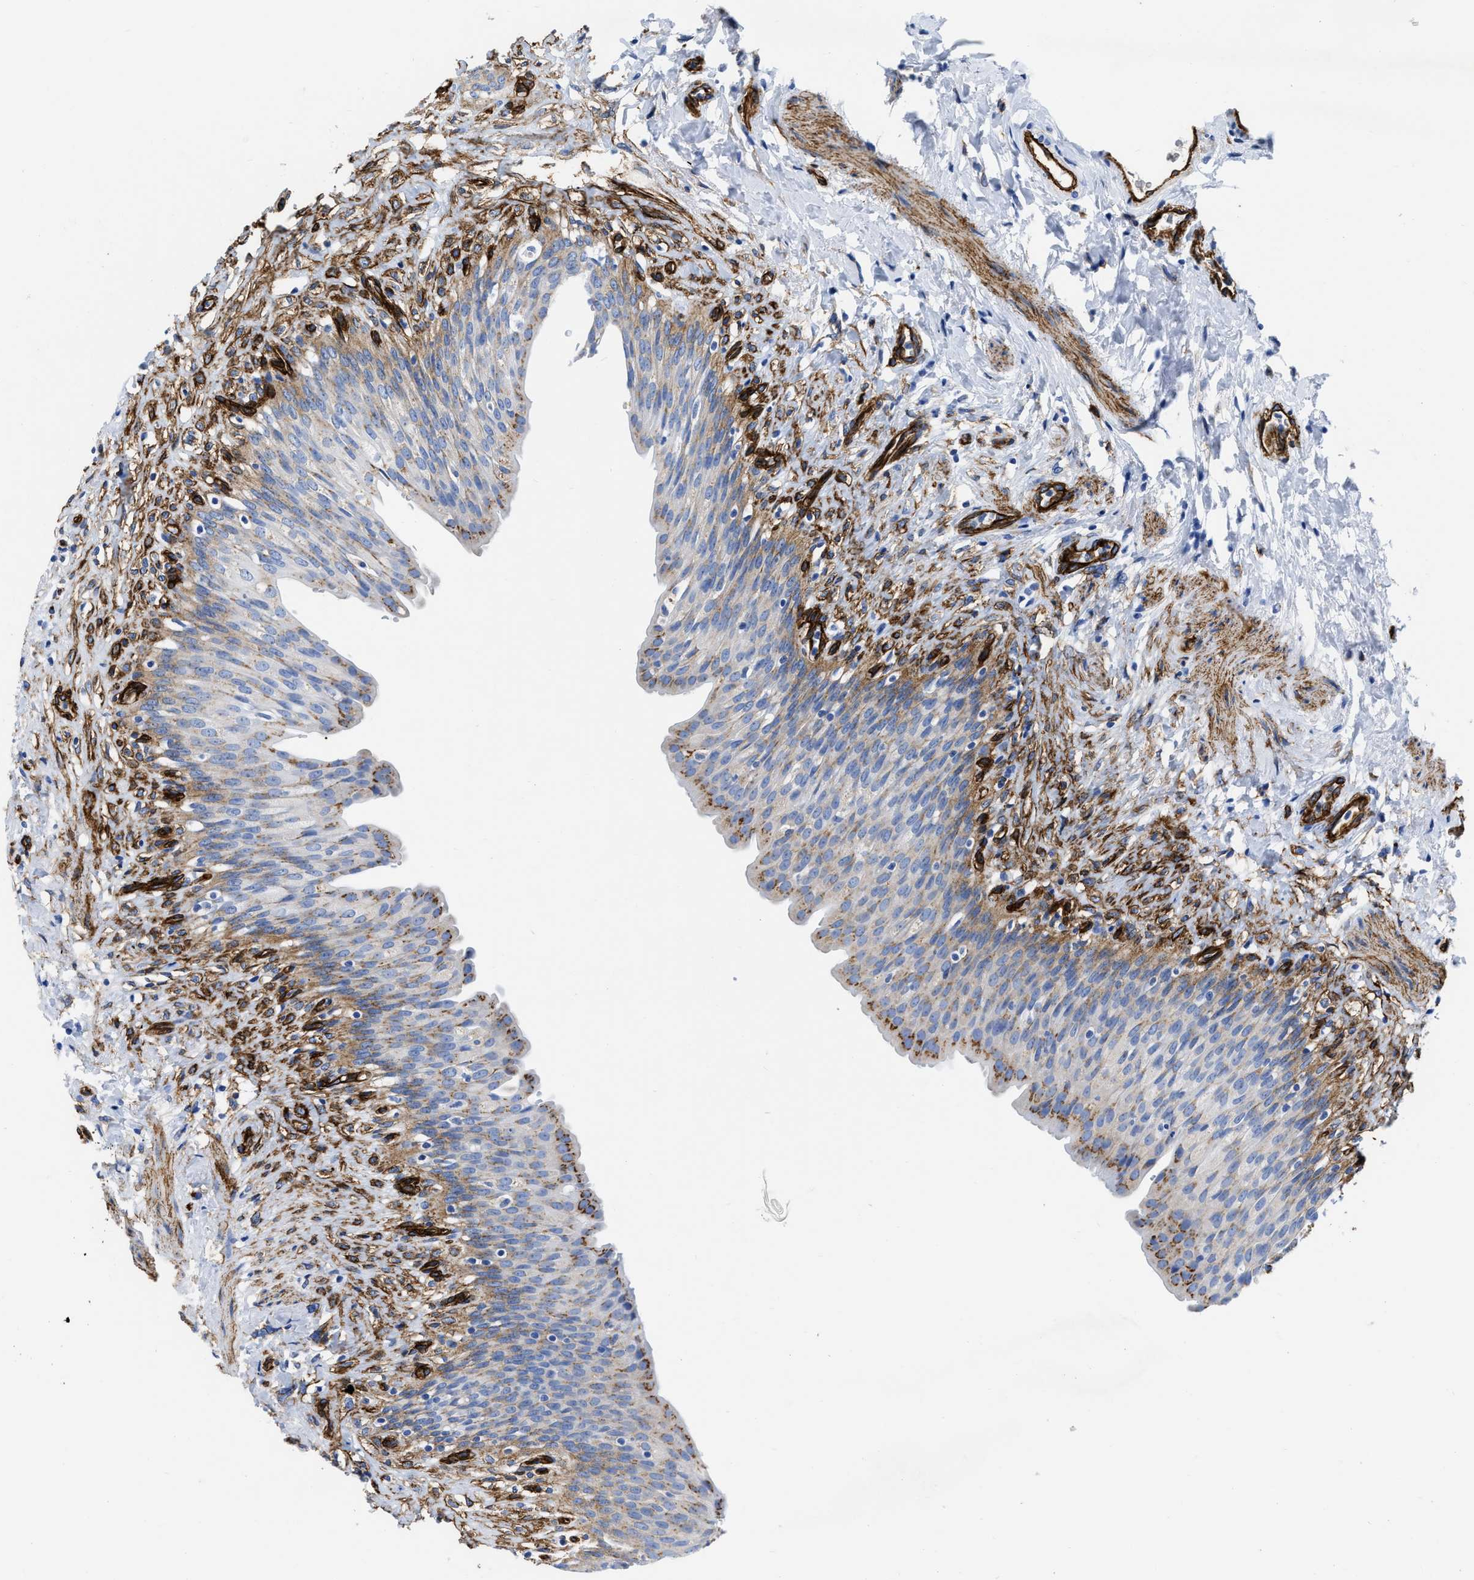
{"staining": {"intensity": "moderate", "quantity": "<25%", "location": "cytoplasmic/membranous"}, "tissue": "urinary bladder", "cell_type": "Urothelial cells", "image_type": "normal", "snomed": [{"axis": "morphology", "description": "Normal tissue, NOS"}, {"axis": "topography", "description": "Urinary bladder"}], "caption": "Human urinary bladder stained with a brown dye exhibits moderate cytoplasmic/membranous positive staining in about <25% of urothelial cells.", "gene": "TVP23B", "patient": {"sex": "female", "age": 79}}